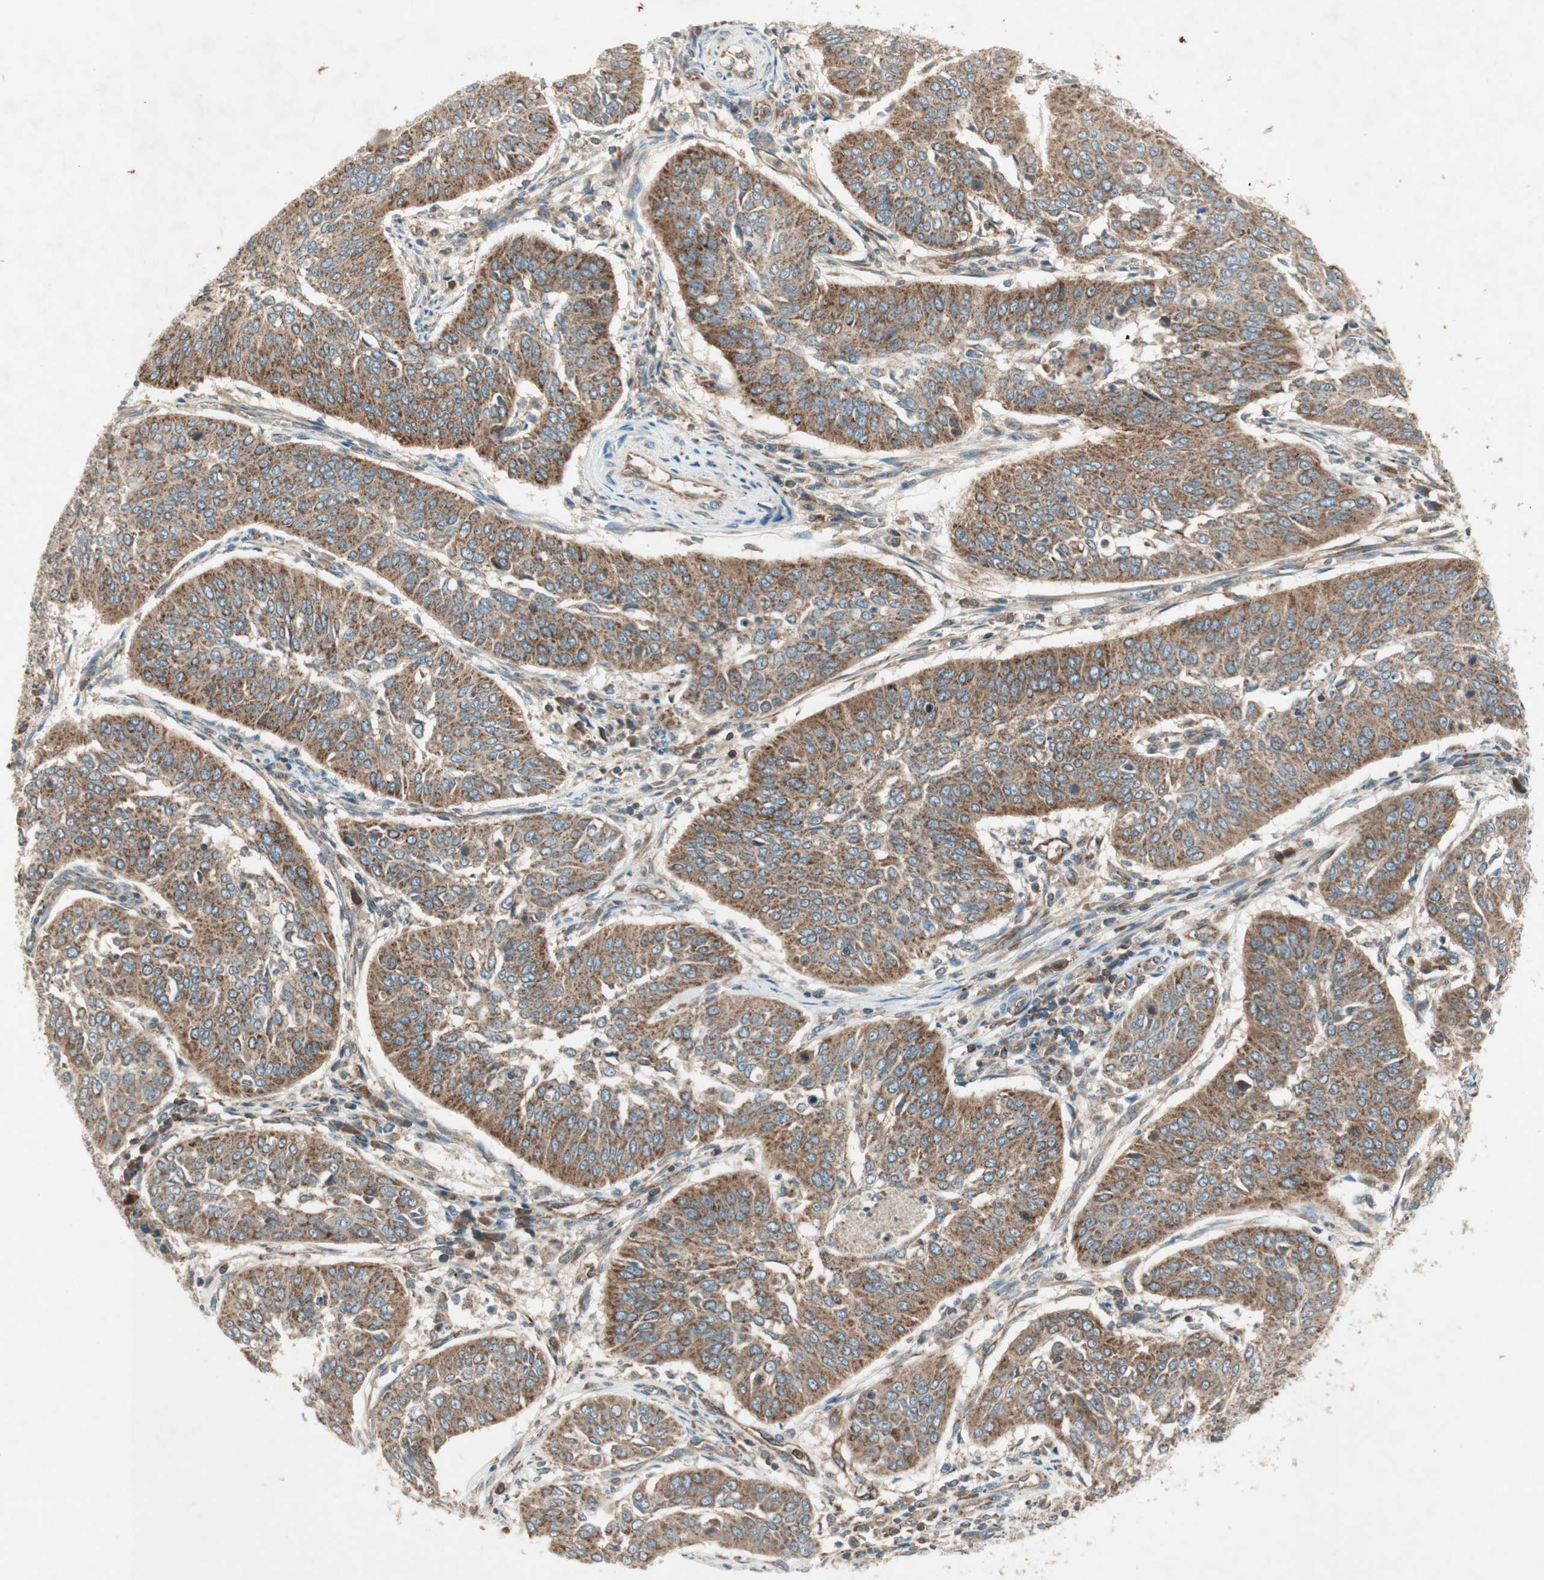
{"staining": {"intensity": "strong", "quantity": ">75%", "location": "cytoplasmic/membranous"}, "tissue": "cervical cancer", "cell_type": "Tumor cells", "image_type": "cancer", "snomed": [{"axis": "morphology", "description": "Normal tissue, NOS"}, {"axis": "morphology", "description": "Squamous cell carcinoma, NOS"}, {"axis": "topography", "description": "Cervix"}], "caption": "Tumor cells reveal high levels of strong cytoplasmic/membranous staining in about >75% of cells in cervical cancer (squamous cell carcinoma).", "gene": "CHADL", "patient": {"sex": "female", "age": 39}}